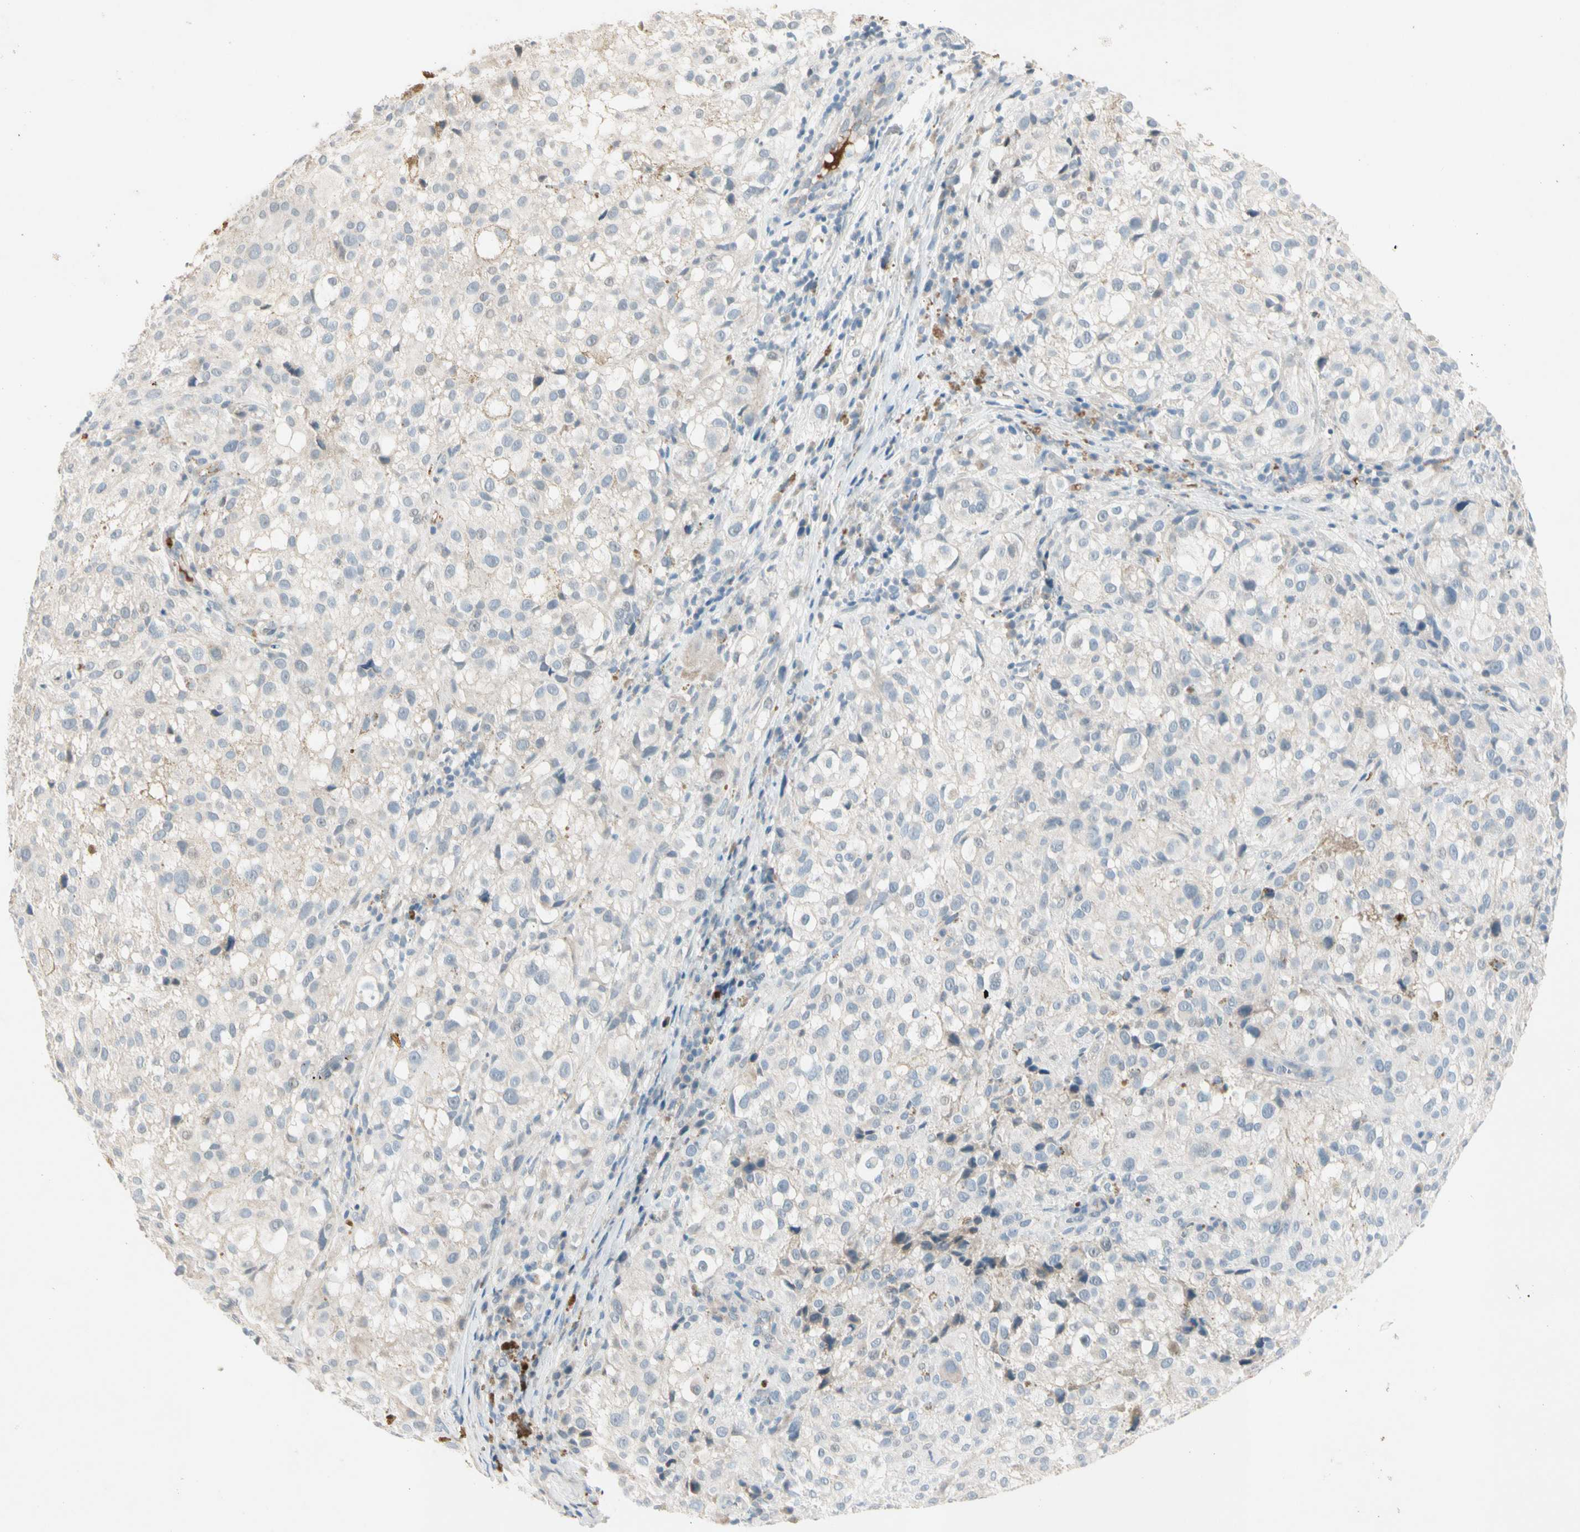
{"staining": {"intensity": "negative", "quantity": "none", "location": "none"}, "tissue": "melanoma", "cell_type": "Tumor cells", "image_type": "cancer", "snomed": [{"axis": "morphology", "description": "Necrosis, NOS"}, {"axis": "morphology", "description": "Malignant melanoma, NOS"}, {"axis": "topography", "description": "Skin"}], "caption": "Protein analysis of melanoma shows no significant staining in tumor cells. The staining is performed using DAB (3,3'-diaminobenzidine) brown chromogen with nuclei counter-stained in using hematoxylin.", "gene": "SERPIND1", "patient": {"sex": "female", "age": 87}}